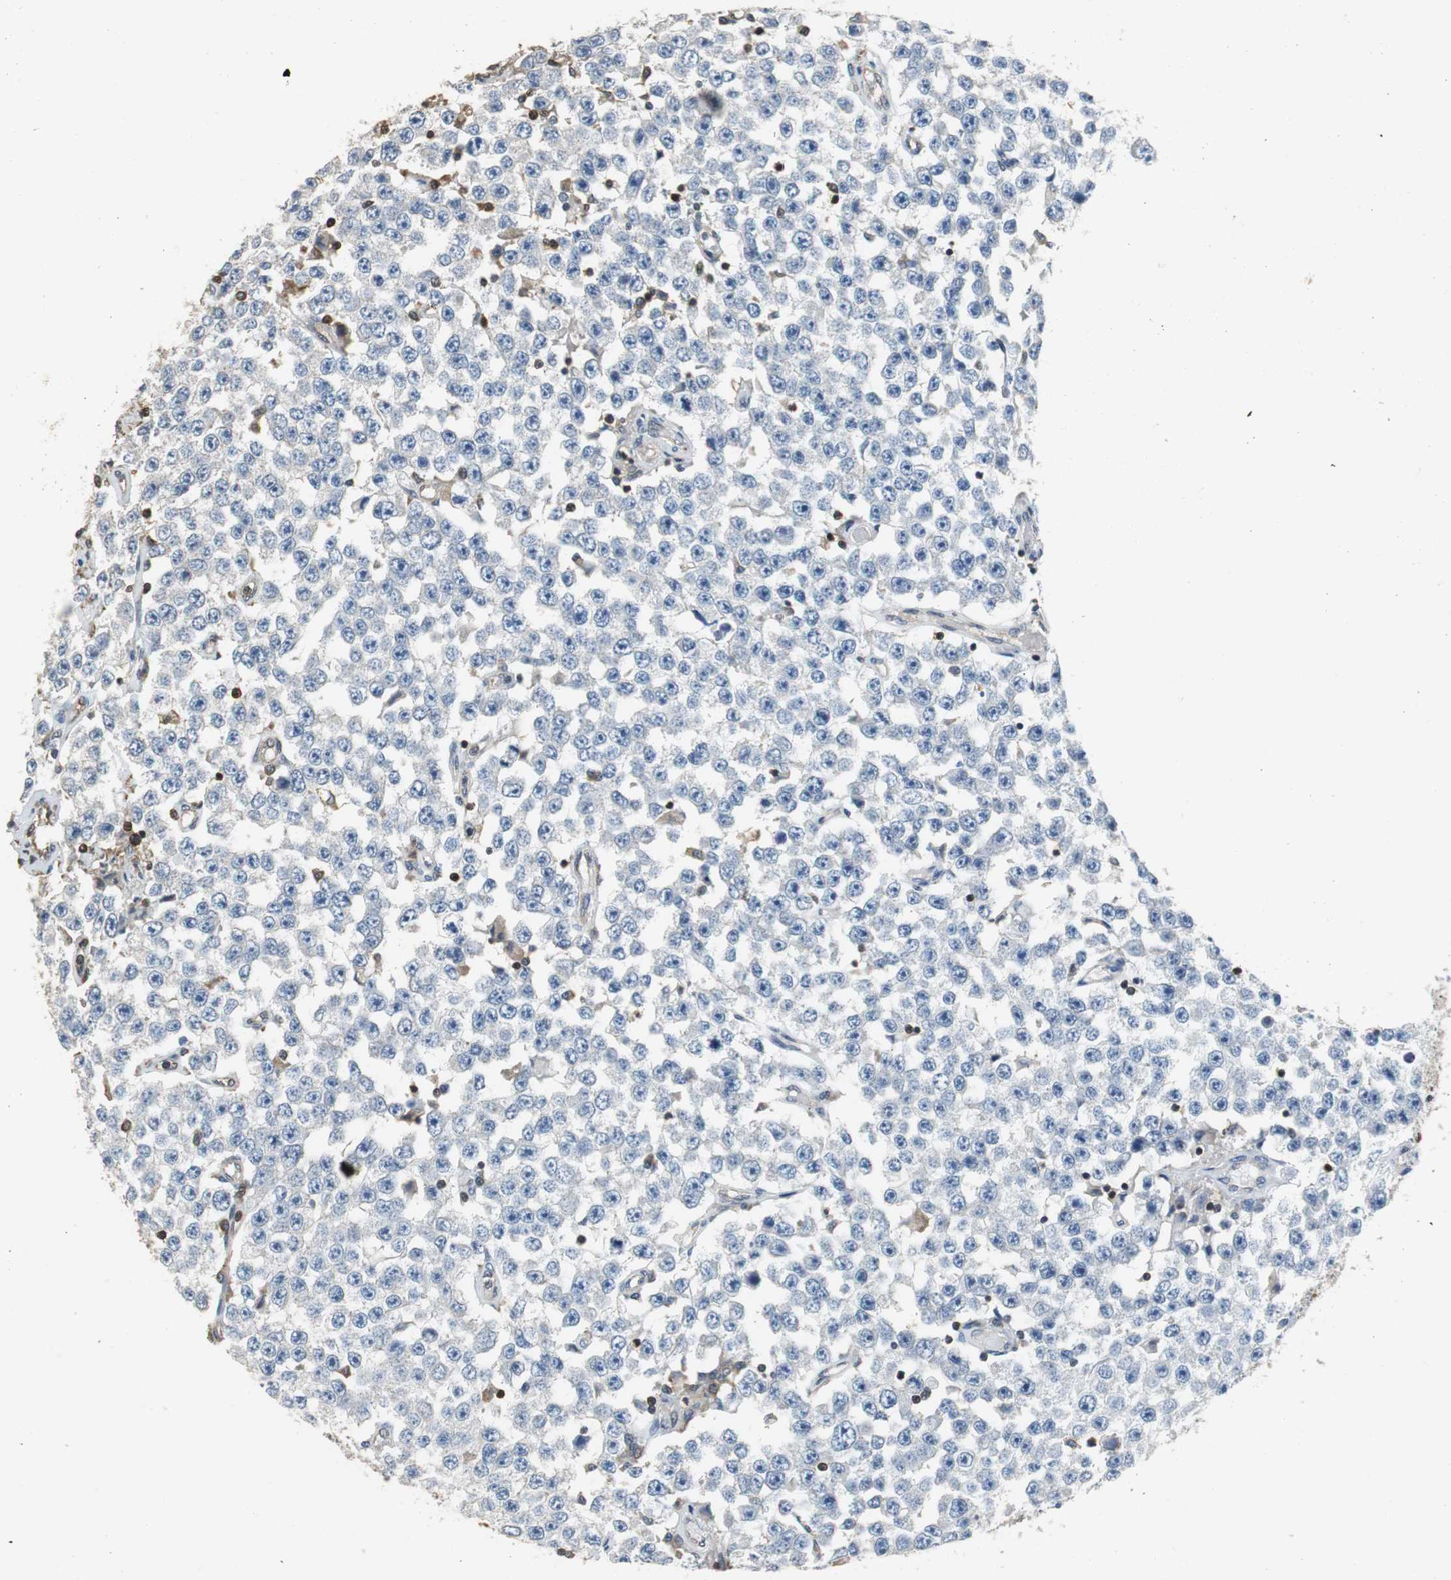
{"staining": {"intensity": "negative", "quantity": "none", "location": "none"}, "tissue": "testis cancer", "cell_type": "Tumor cells", "image_type": "cancer", "snomed": [{"axis": "morphology", "description": "Seminoma, NOS"}, {"axis": "topography", "description": "Testis"}], "caption": "Testis cancer was stained to show a protein in brown. There is no significant staining in tumor cells. The staining was performed using DAB to visualize the protein expression in brown, while the nuclei were stained in blue with hematoxylin (Magnification: 20x).", "gene": "GSDMD", "patient": {"sex": "male", "age": 52}}